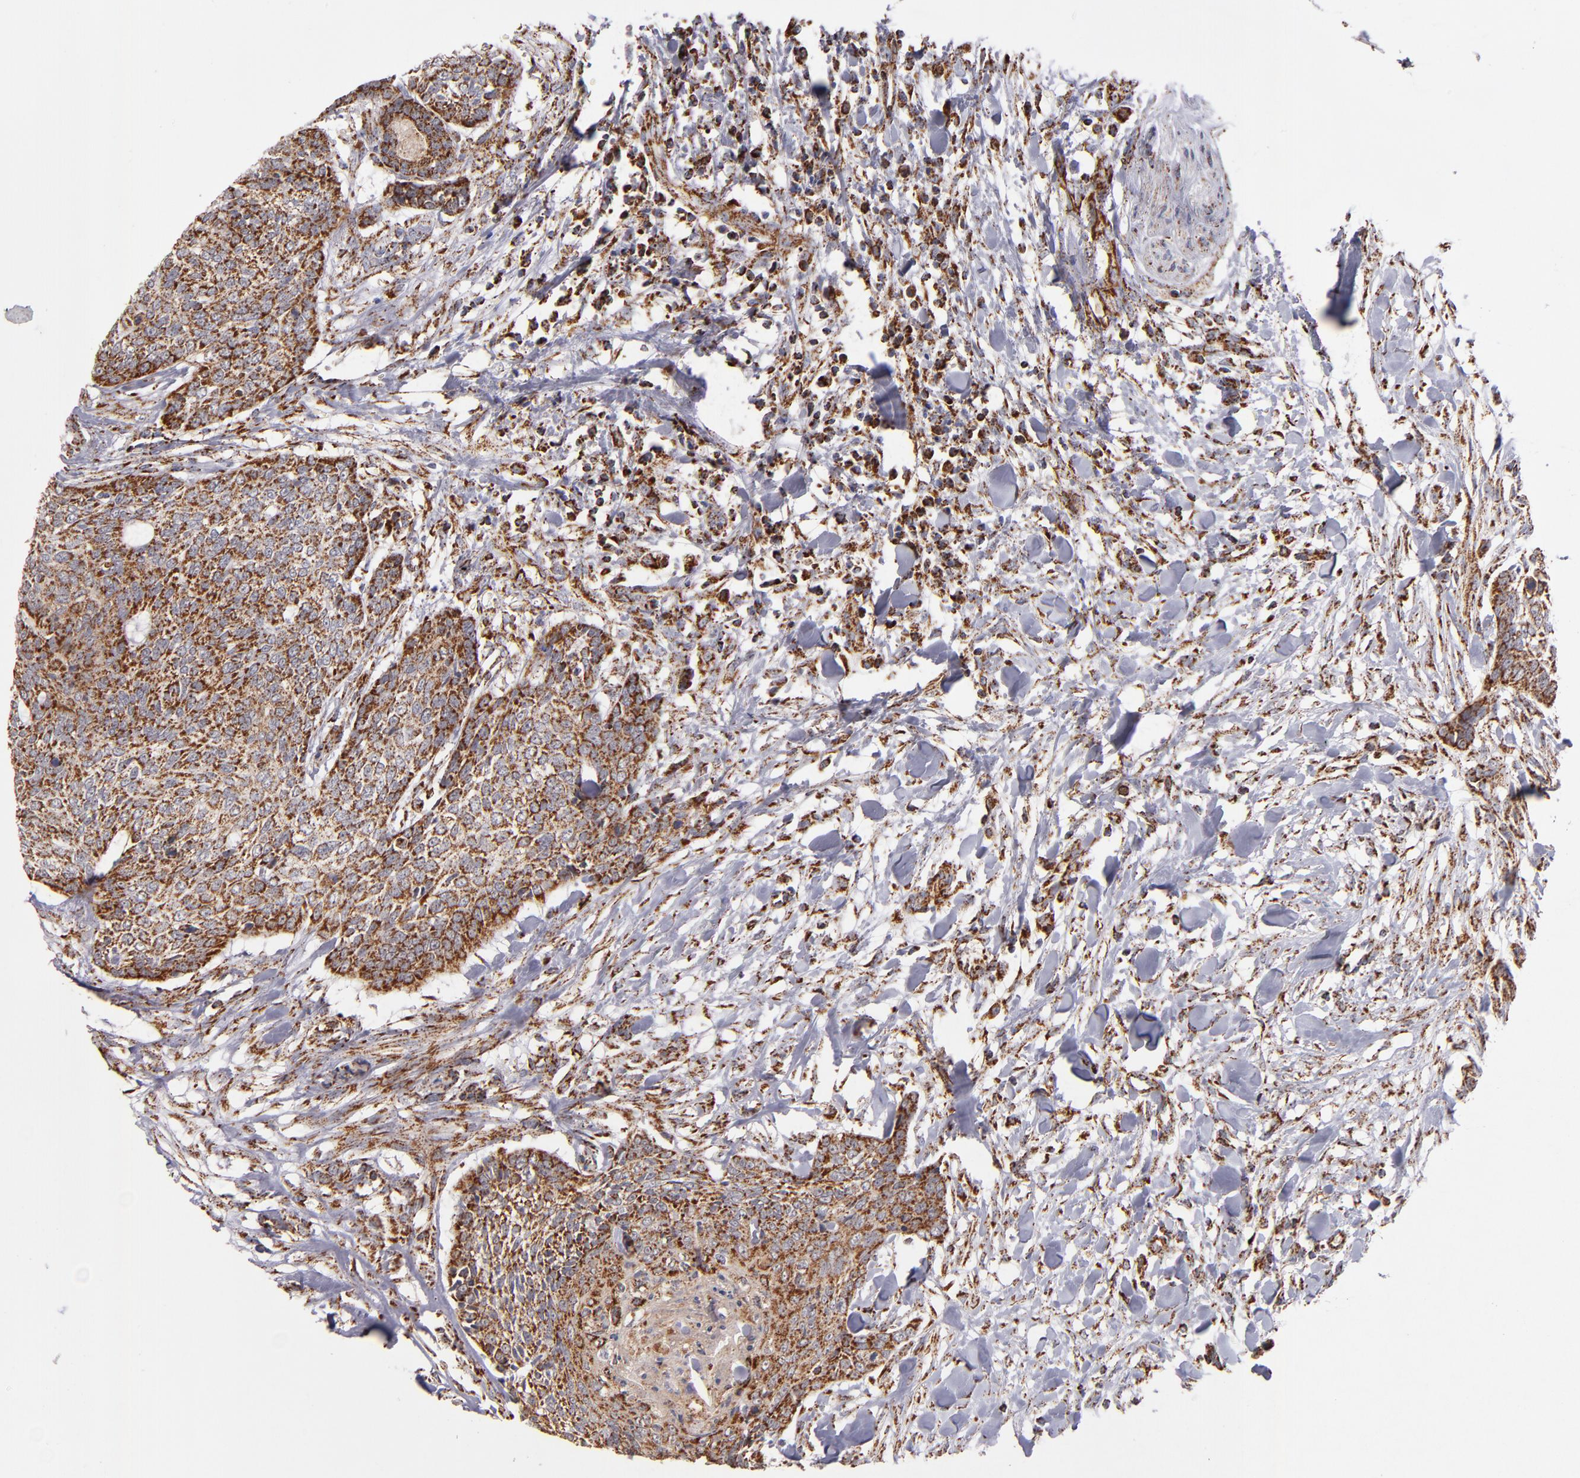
{"staining": {"intensity": "moderate", "quantity": ">75%", "location": "cytoplasmic/membranous"}, "tissue": "head and neck cancer", "cell_type": "Tumor cells", "image_type": "cancer", "snomed": [{"axis": "morphology", "description": "Squamous cell carcinoma, NOS"}, {"axis": "topography", "description": "Salivary gland"}, {"axis": "topography", "description": "Head-Neck"}], "caption": "DAB immunohistochemical staining of head and neck squamous cell carcinoma displays moderate cytoplasmic/membranous protein expression in about >75% of tumor cells. The staining was performed using DAB, with brown indicating positive protein expression. Nuclei are stained blue with hematoxylin.", "gene": "DLST", "patient": {"sex": "male", "age": 70}}